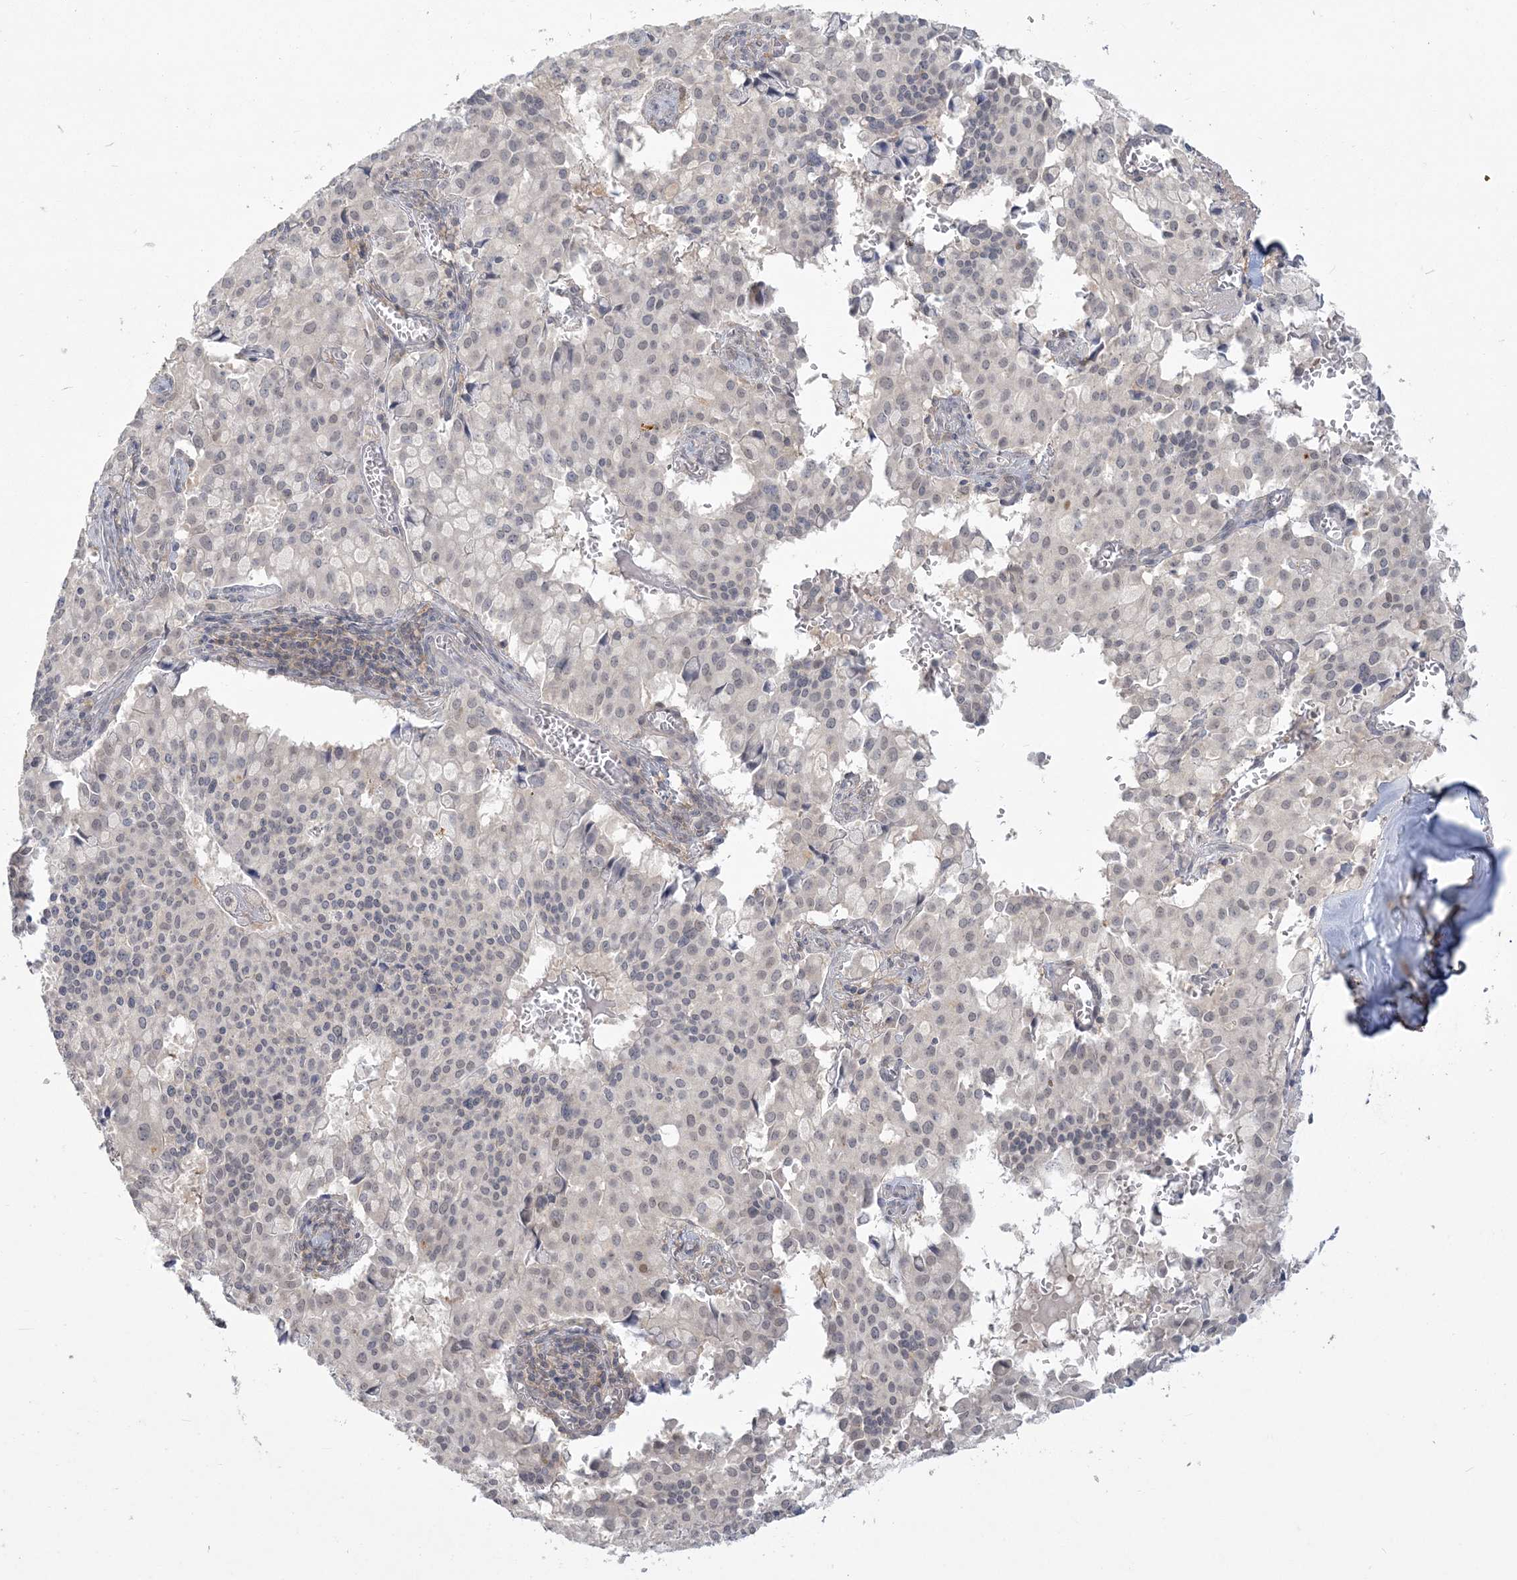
{"staining": {"intensity": "negative", "quantity": "none", "location": "none"}, "tissue": "pancreatic cancer", "cell_type": "Tumor cells", "image_type": "cancer", "snomed": [{"axis": "morphology", "description": "Adenocarcinoma, NOS"}, {"axis": "topography", "description": "Pancreas"}], "caption": "DAB immunohistochemical staining of human pancreatic adenocarcinoma reveals no significant expression in tumor cells. The staining is performed using DAB (3,3'-diaminobenzidine) brown chromogen with nuclei counter-stained in using hematoxylin.", "gene": "ANKS1A", "patient": {"sex": "male", "age": 65}}